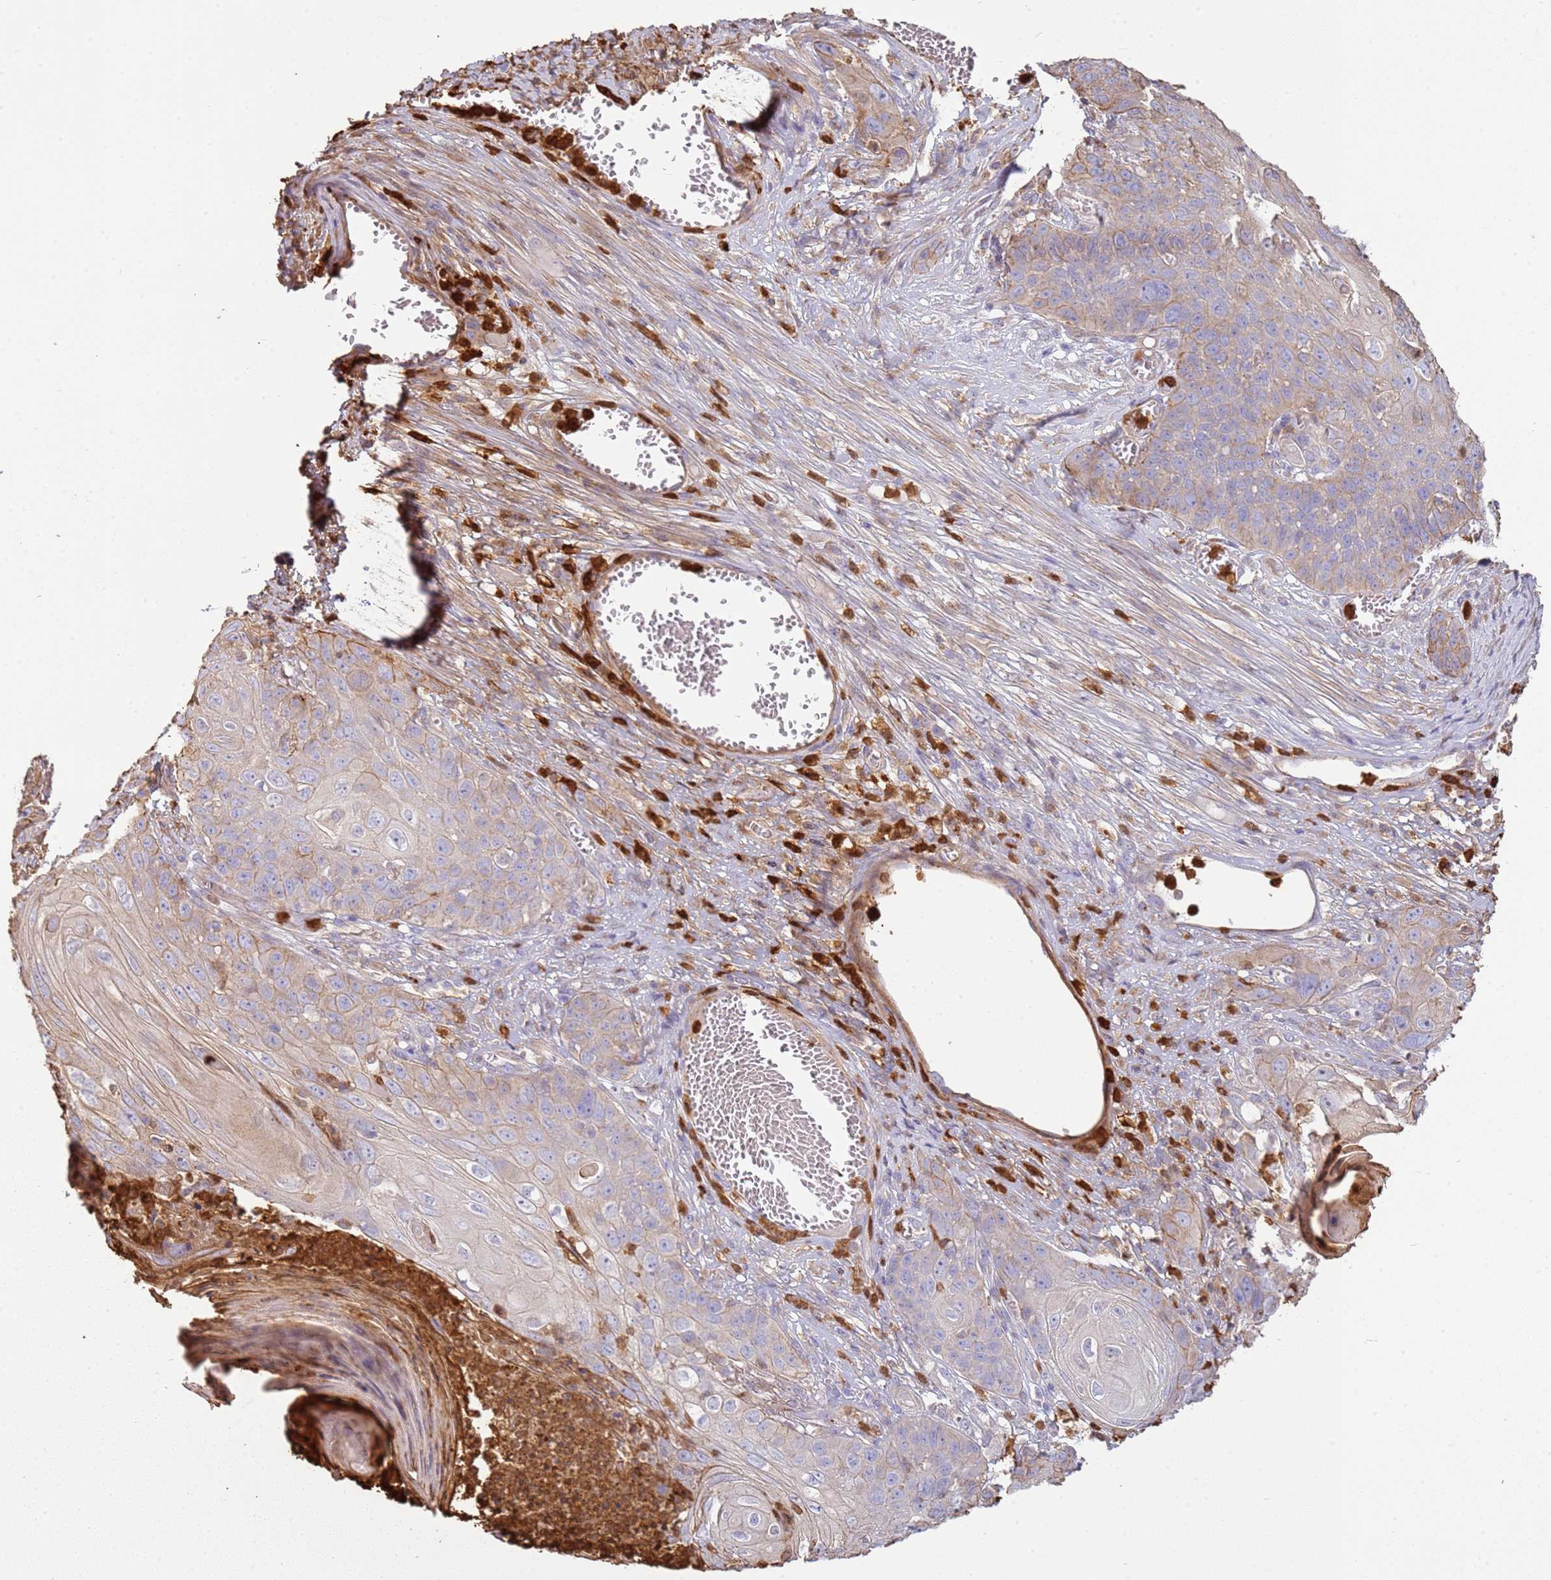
{"staining": {"intensity": "weak", "quantity": "<25%", "location": "cytoplasmic/membranous"}, "tissue": "skin cancer", "cell_type": "Tumor cells", "image_type": "cancer", "snomed": [{"axis": "morphology", "description": "Squamous cell carcinoma, NOS"}, {"axis": "topography", "description": "Skin"}], "caption": "Immunohistochemical staining of skin cancer (squamous cell carcinoma) displays no significant positivity in tumor cells.", "gene": "NDUFAF4", "patient": {"sex": "male", "age": 55}}